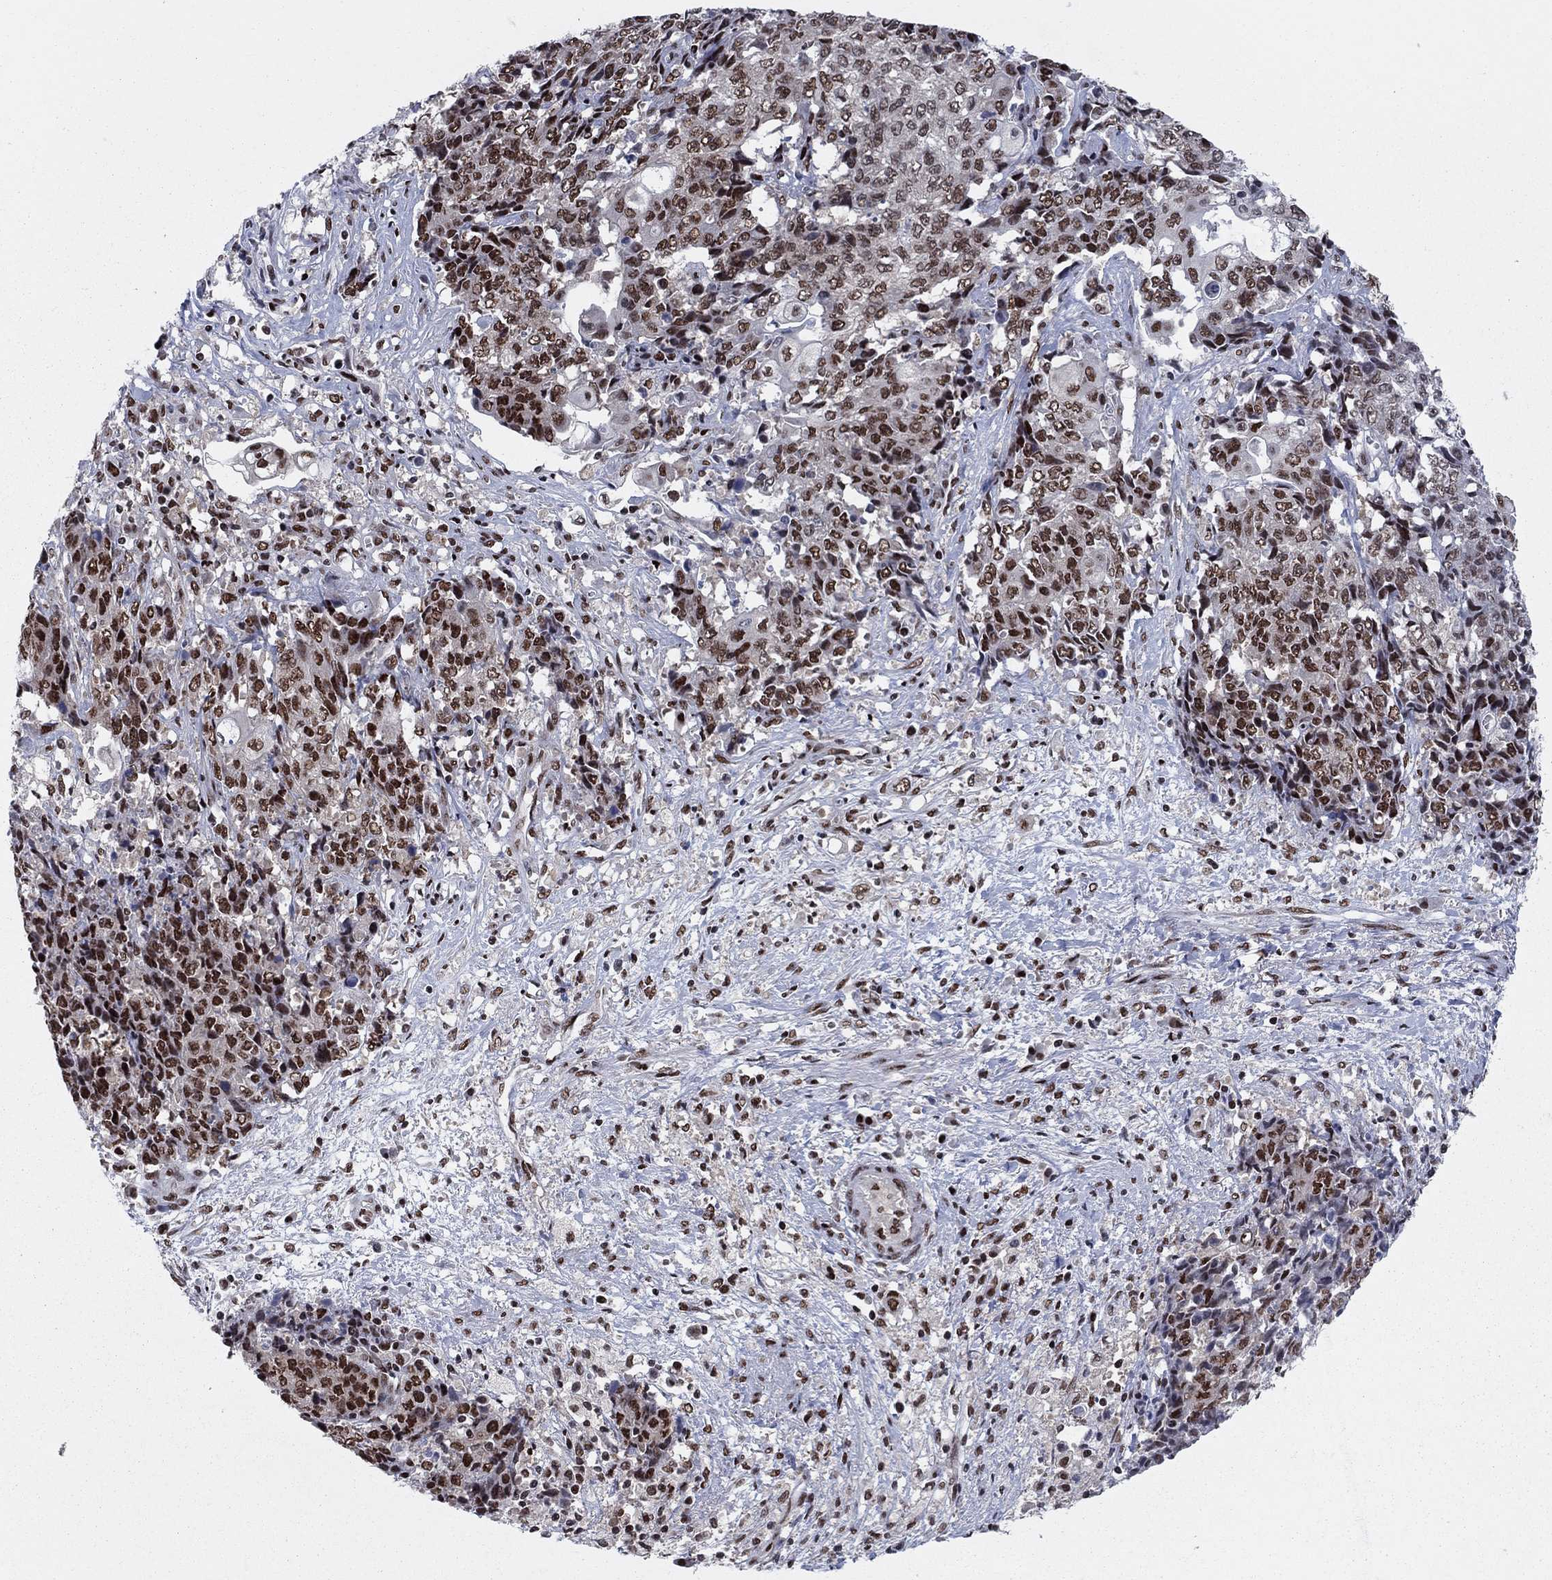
{"staining": {"intensity": "strong", "quantity": "25%-75%", "location": "nuclear"}, "tissue": "ovarian cancer", "cell_type": "Tumor cells", "image_type": "cancer", "snomed": [{"axis": "morphology", "description": "Carcinoma, endometroid"}, {"axis": "topography", "description": "Ovary"}], "caption": "This image displays immunohistochemistry (IHC) staining of ovarian cancer (endometroid carcinoma), with high strong nuclear positivity in approximately 25%-75% of tumor cells.", "gene": "USP54", "patient": {"sex": "female", "age": 42}}